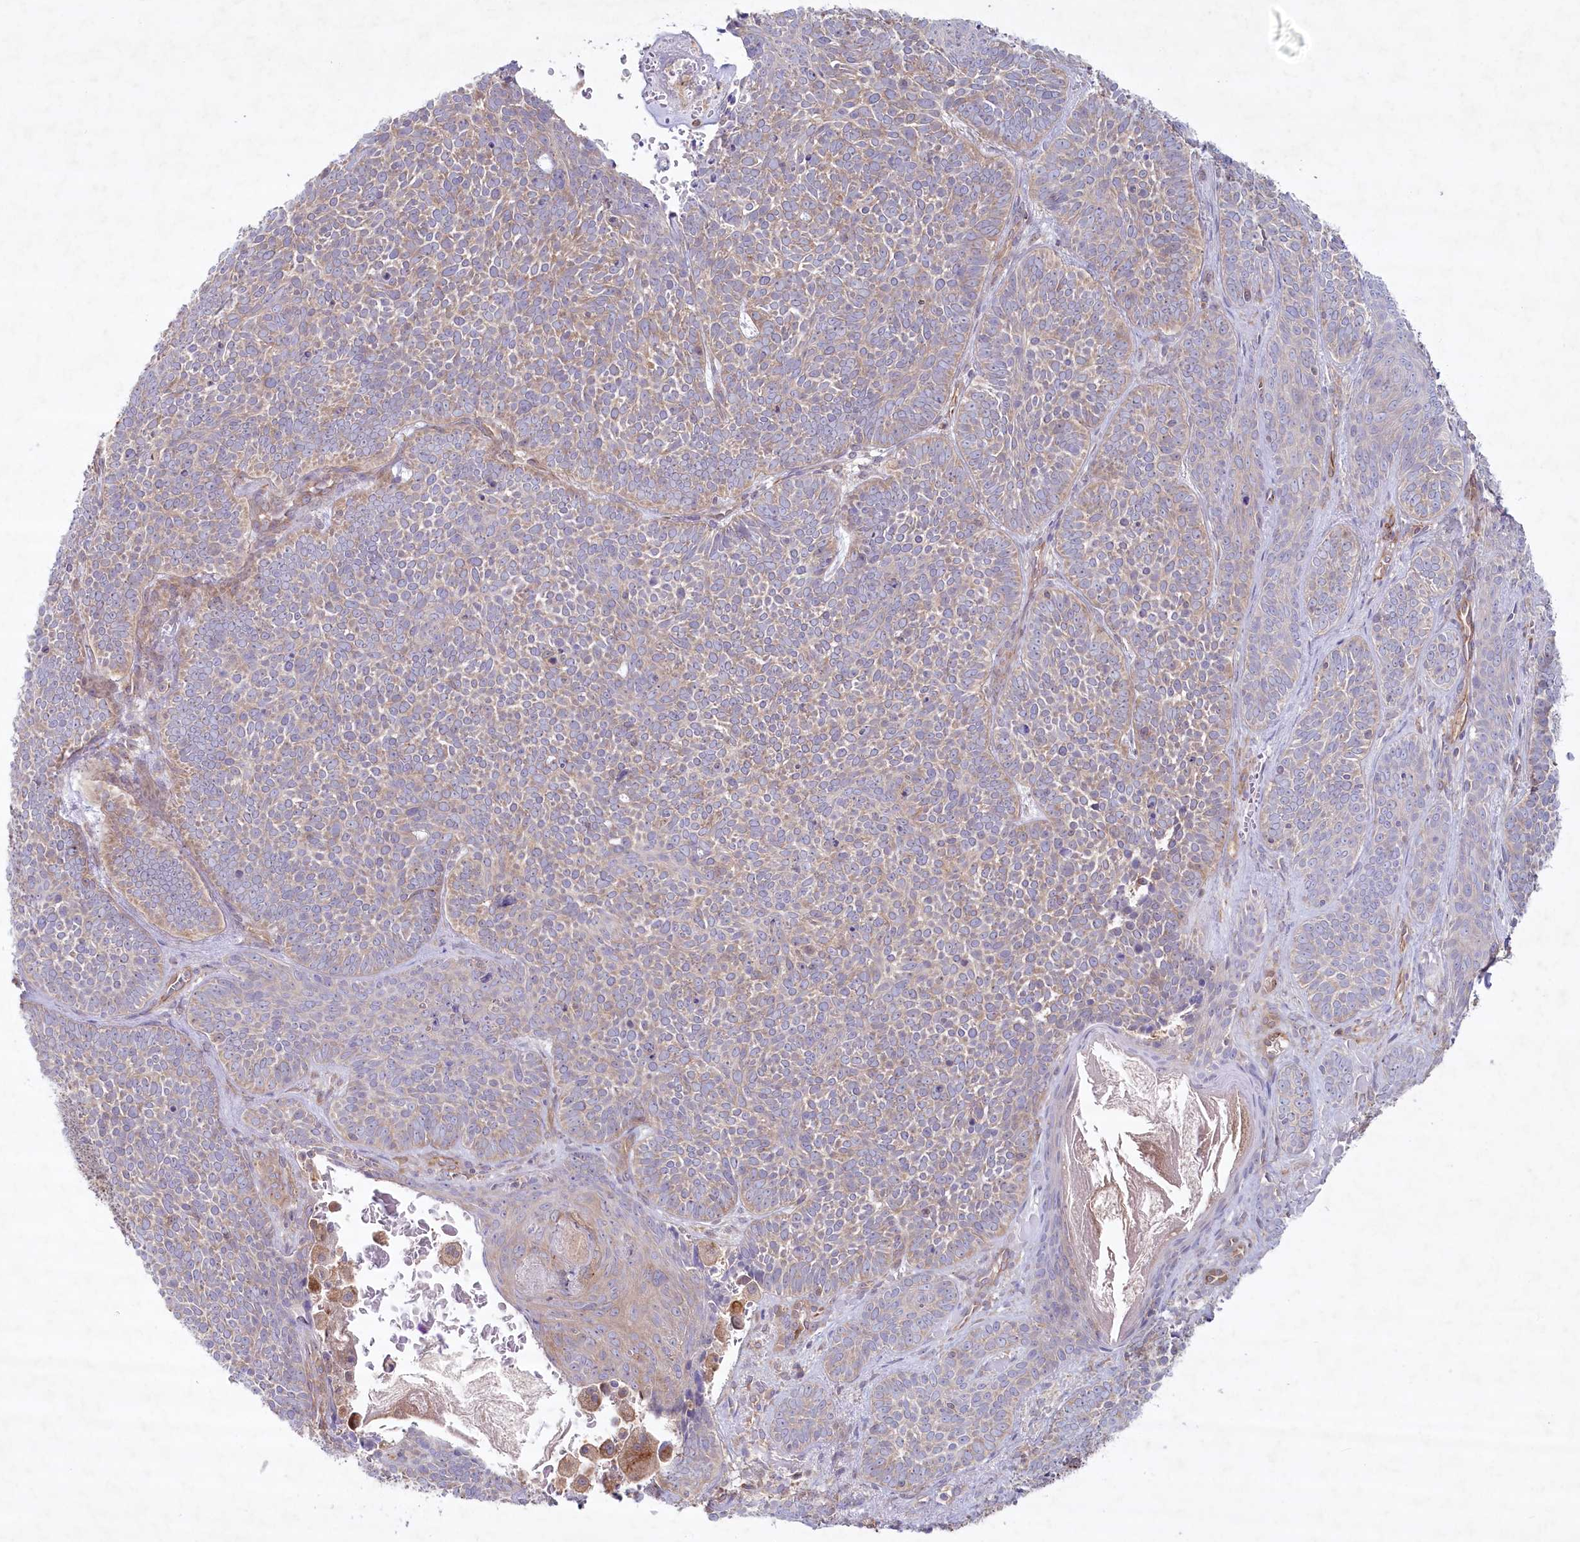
{"staining": {"intensity": "weak", "quantity": "25%-75%", "location": "cytoplasmic/membranous"}, "tissue": "skin cancer", "cell_type": "Tumor cells", "image_type": "cancer", "snomed": [{"axis": "morphology", "description": "Basal cell carcinoma"}, {"axis": "topography", "description": "Skin"}], "caption": "A histopathology image of skin basal cell carcinoma stained for a protein reveals weak cytoplasmic/membranous brown staining in tumor cells.", "gene": "TNIP1", "patient": {"sex": "male", "age": 85}}